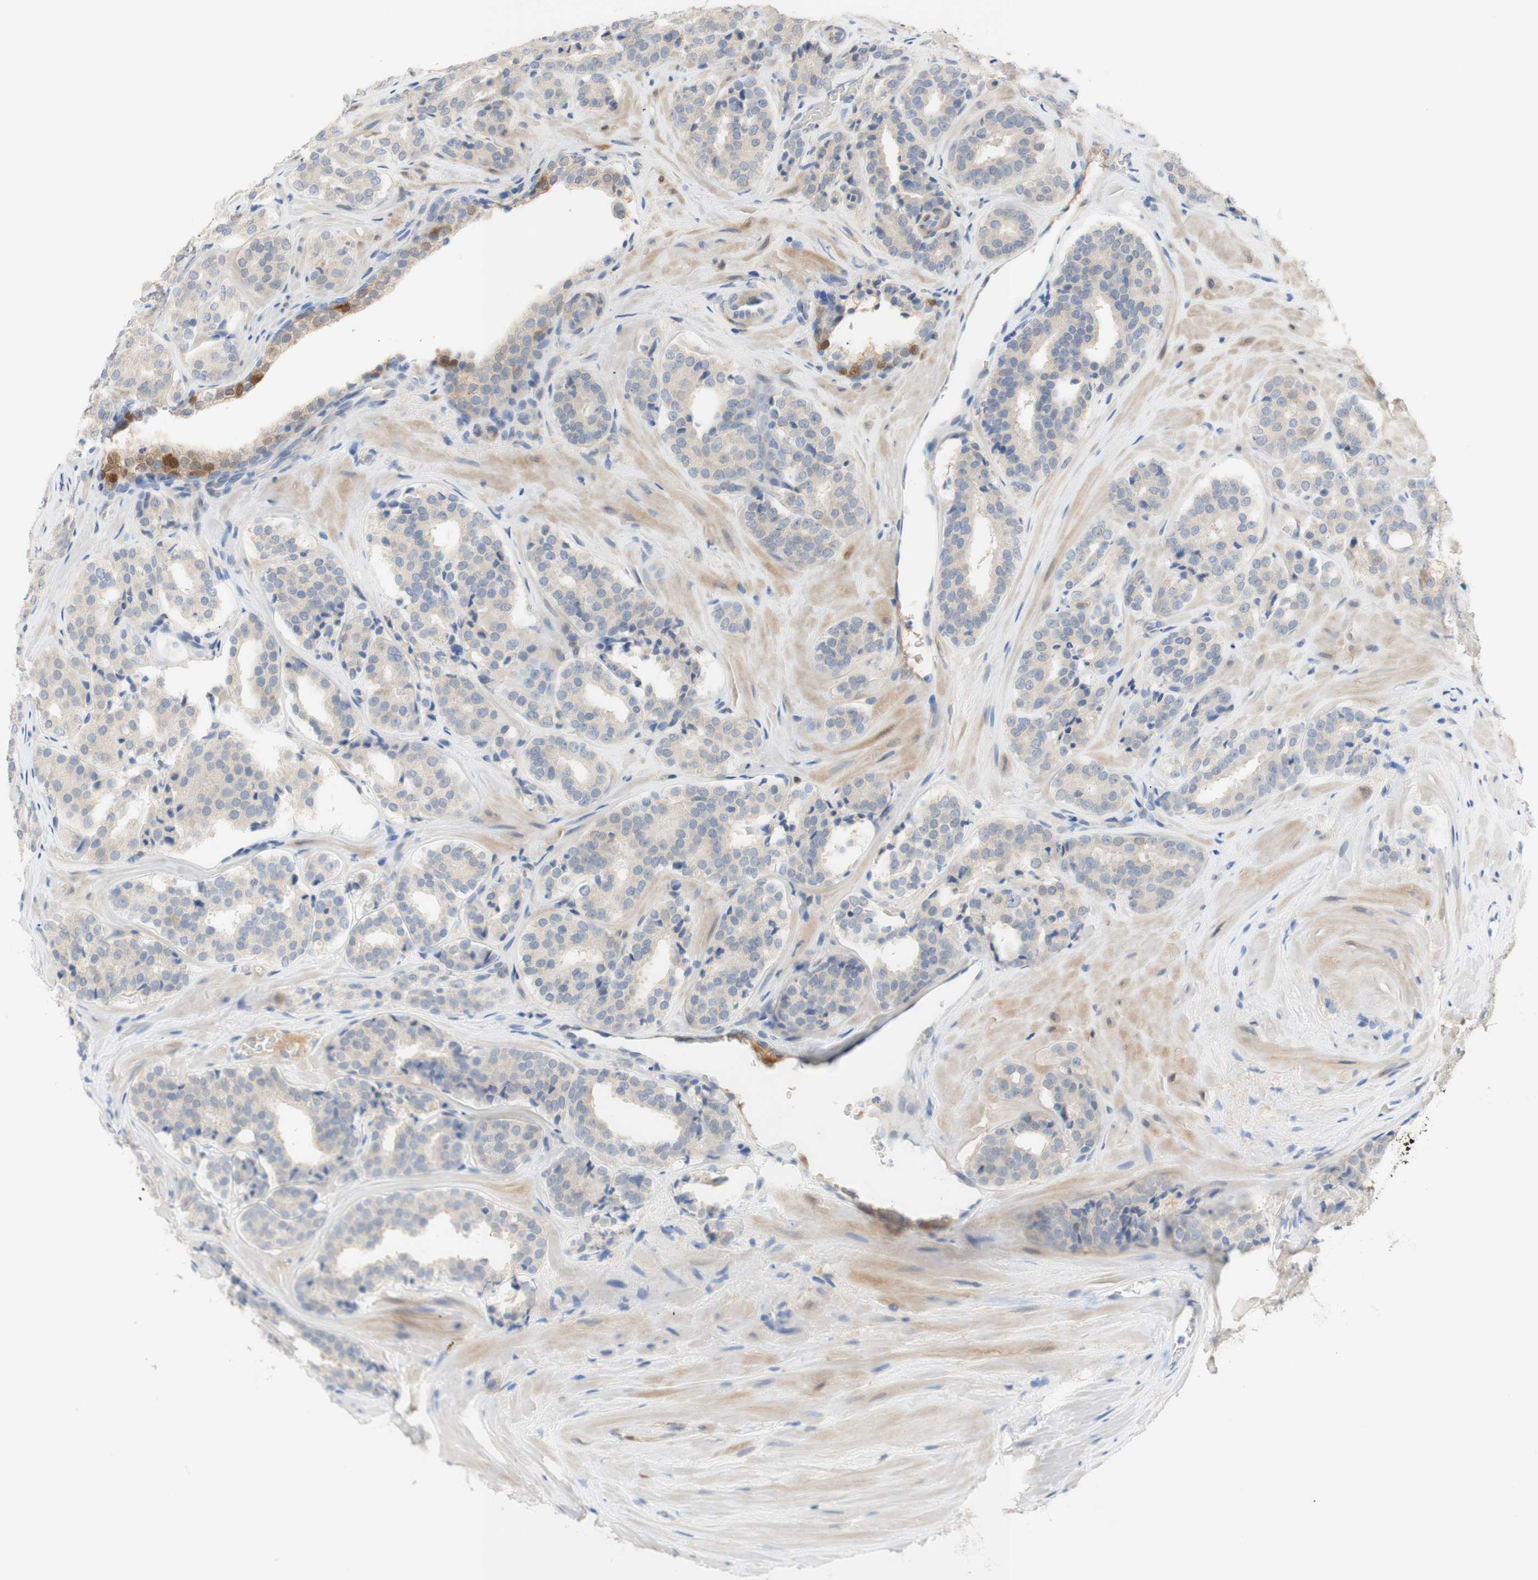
{"staining": {"intensity": "negative", "quantity": "none", "location": "none"}, "tissue": "prostate cancer", "cell_type": "Tumor cells", "image_type": "cancer", "snomed": [{"axis": "morphology", "description": "Adenocarcinoma, High grade"}, {"axis": "topography", "description": "Prostate"}], "caption": "Tumor cells are negative for protein expression in human prostate high-grade adenocarcinoma. (DAB (3,3'-diaminobenzidine) immunohistochemistry, high magnification).", "gene": "SELENBP1", "patient": {"sex": "male", "age": 60}}